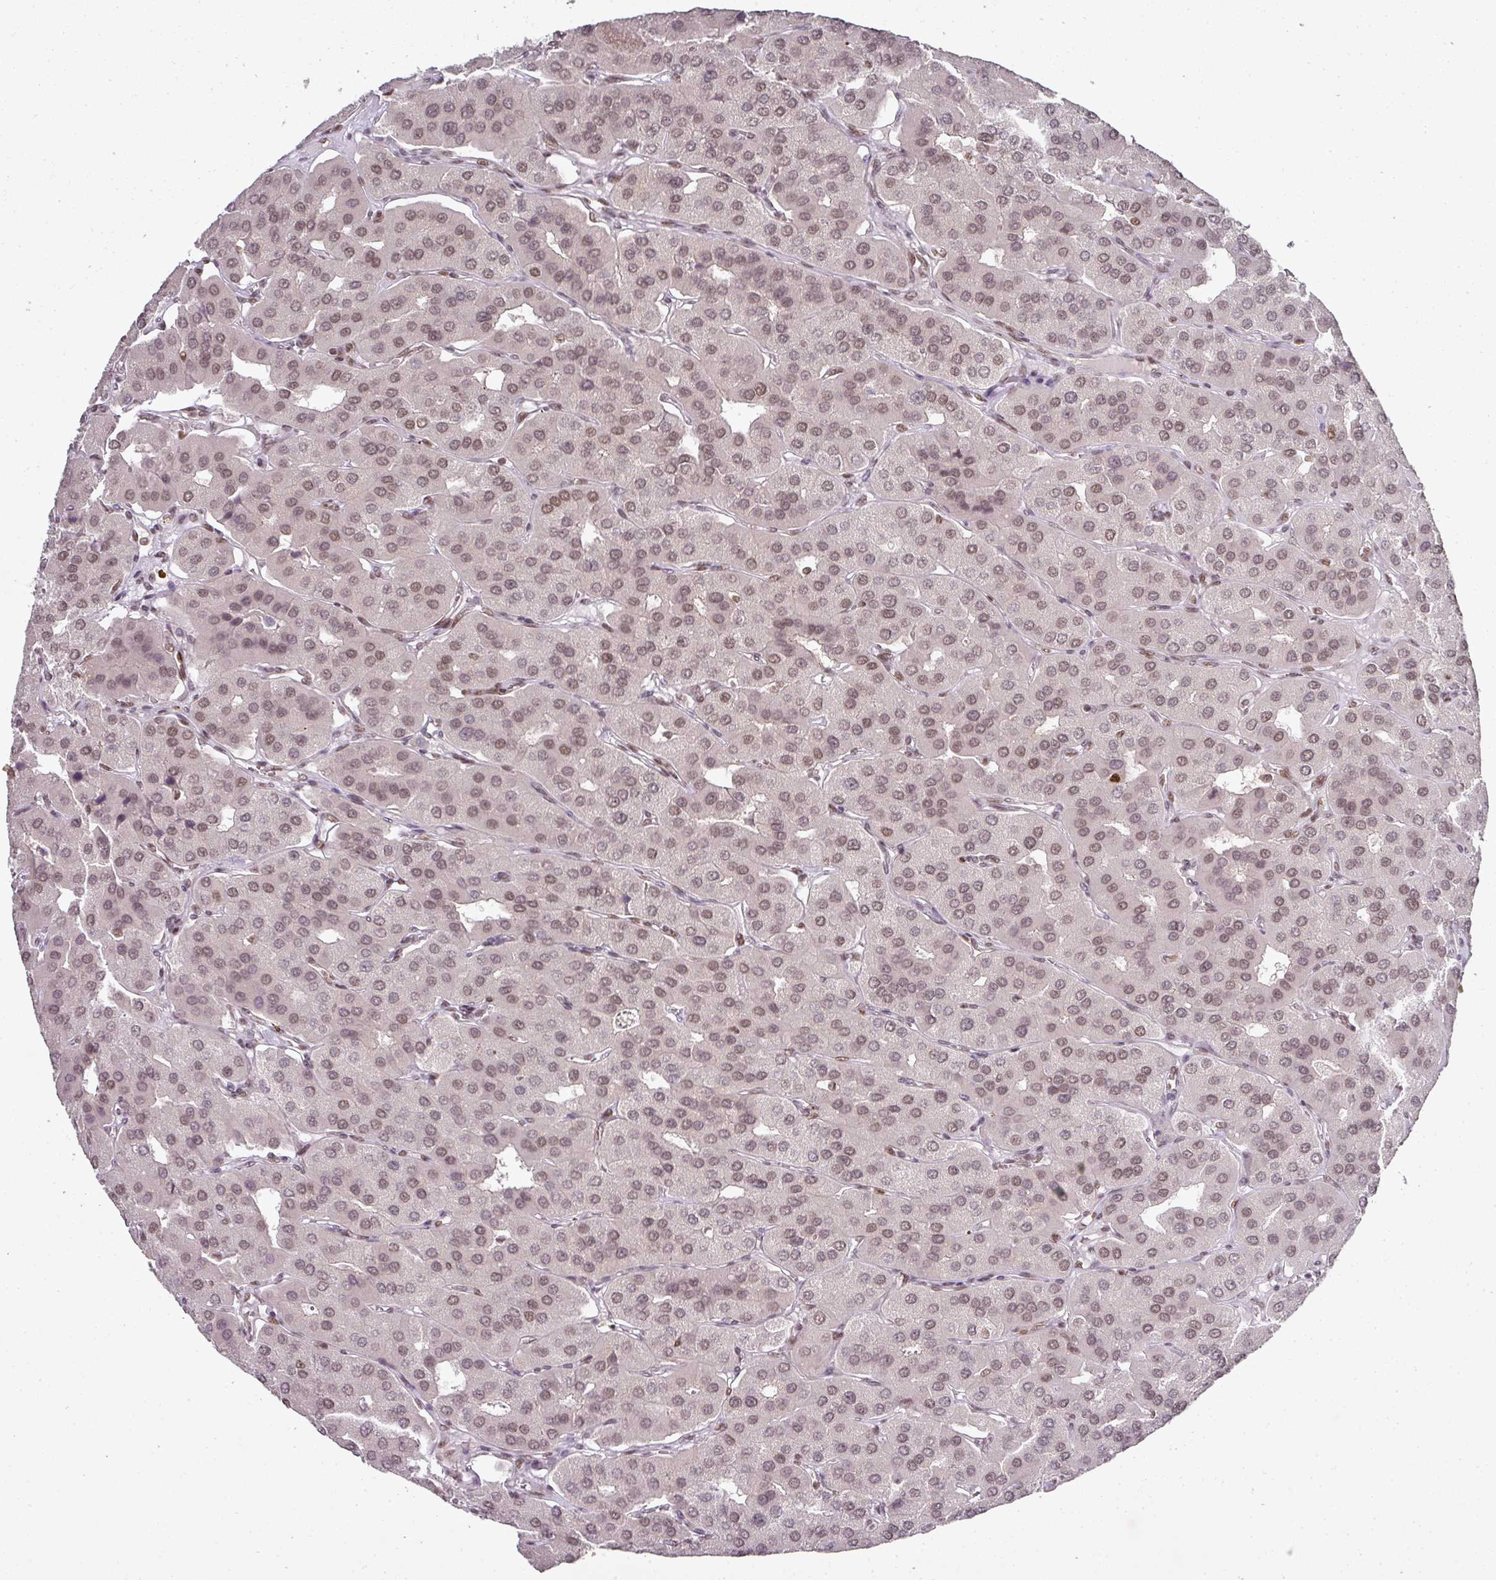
{"staining": {"intensity": "weak", "quantity": ">75%", "location": "nuclear"}, "tissue": "parathyroid gland", "cell_type": "Glandular cells", "image_type": "normal", "snomed": [{"axis": "morphology", "description": "Normal tissue, NOS"}, {"axis": "morphology", "description": "Adenoma, NOS"}, {"axis": "topography", "description": "Parathyroid gland"}], "caption": "A brown stain highlights weak nuclear expression of a protein in glandular cells of normal parathyroid gland.", "gene": "GPRIN2", "patient": {"sex": "female", "age": 86}}